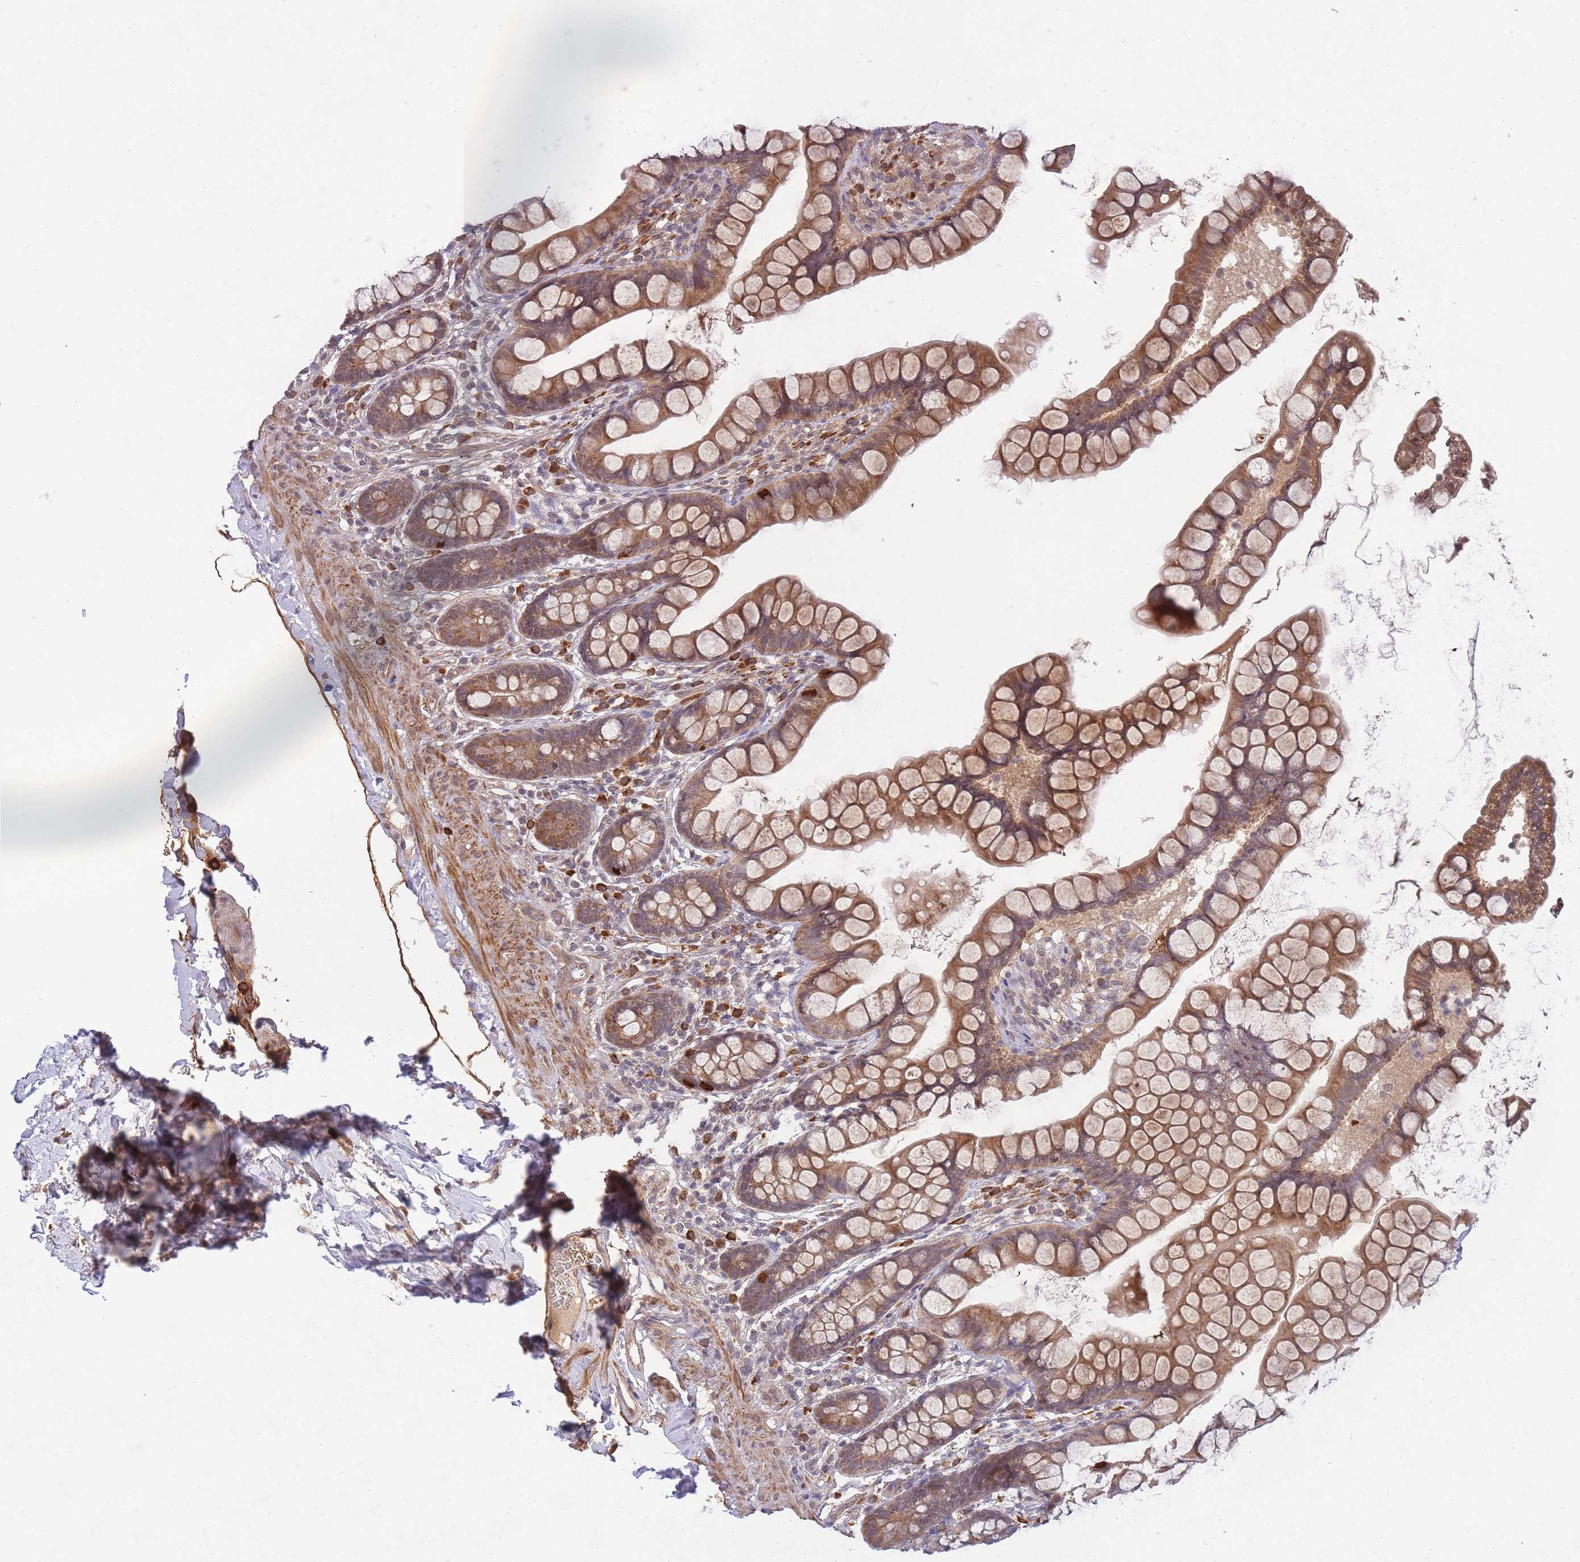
{"staining": {"intensity": "moderate", "quantity": ">75%", "location": "cytoplasmic/membranous"}, "tissue": "small intestine", "cell_type": "Glandular cells", "image_type": "normal", "snomed": [{"axis": "morphology", "description": "Normal tissue, NOS"}, {"axis": "topography", "description": "Small intestine"}], "caption": "Immunohistochemical staining of unremarkable small intestine exhibits >75% levels of moderate cytoplasmic/membranous protein positivity in about >75% of glandular cells.", "gene": "SMC6", "patient": {"sex": "male", "age": 70}}